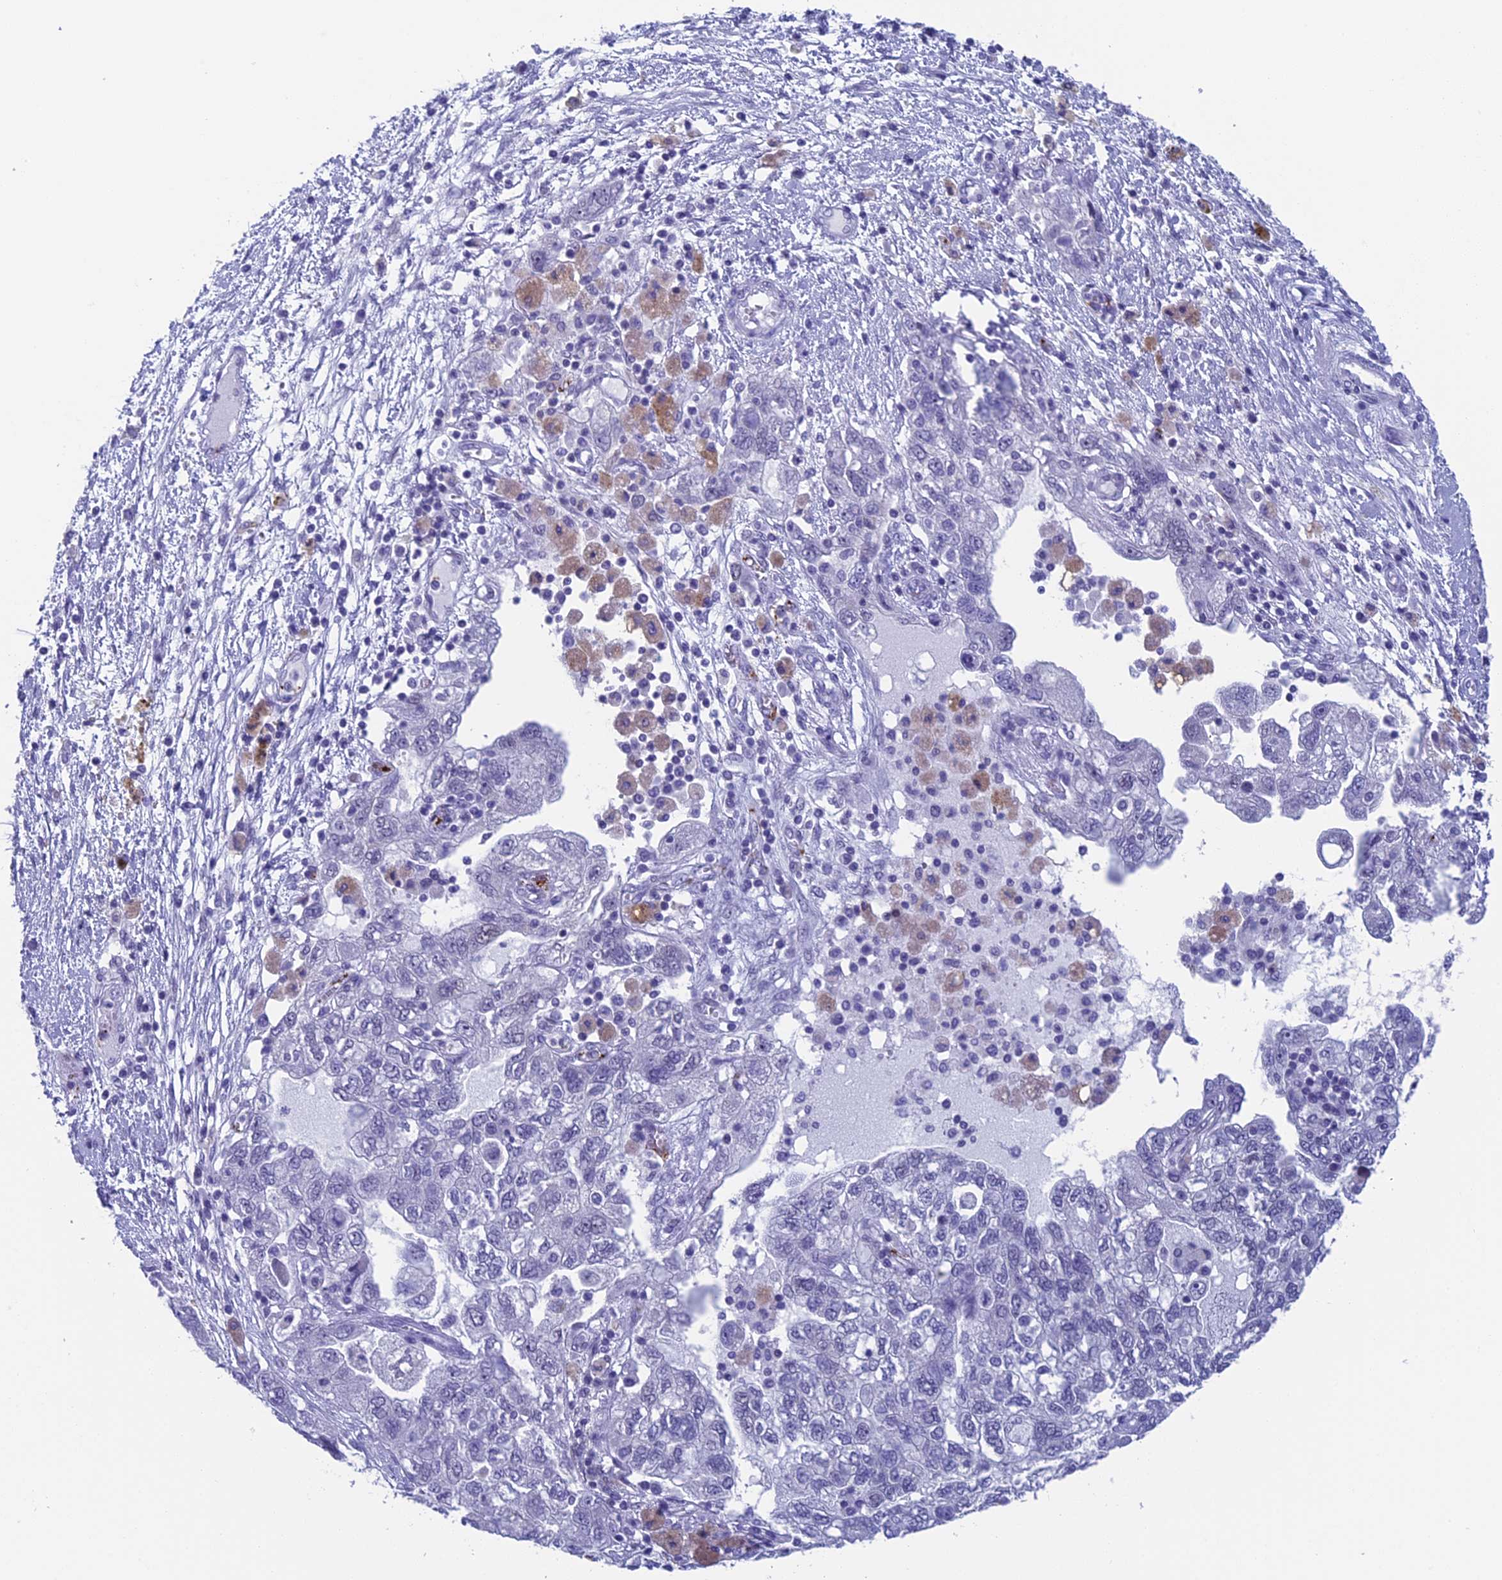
{"staining": {"intensity": "negative", "quantity": "none", "location": "none"}, "tissue": "ovarian cancer", "cell_type": "Tumor cells", "image_type": "cancer", "snomed": [{"axis": "morphology", "description": "Carcinoma, NOS"}, {"axis": "morphology", "description": "Cystadenocarcinoma, serous, NOS"}, {"axis": "topography", "description": "Ovary"}], "caption": "Immunohistochemistry (IHC) of ovarian cancer (carcinoma) demonstrates no staining in tumor cells. (DAB (3,3'-diaminobenzidine) IHC with hematoxylin counter stain).", "gene": "AIFM2", "patient": {"sex": "female", "age": 69}}